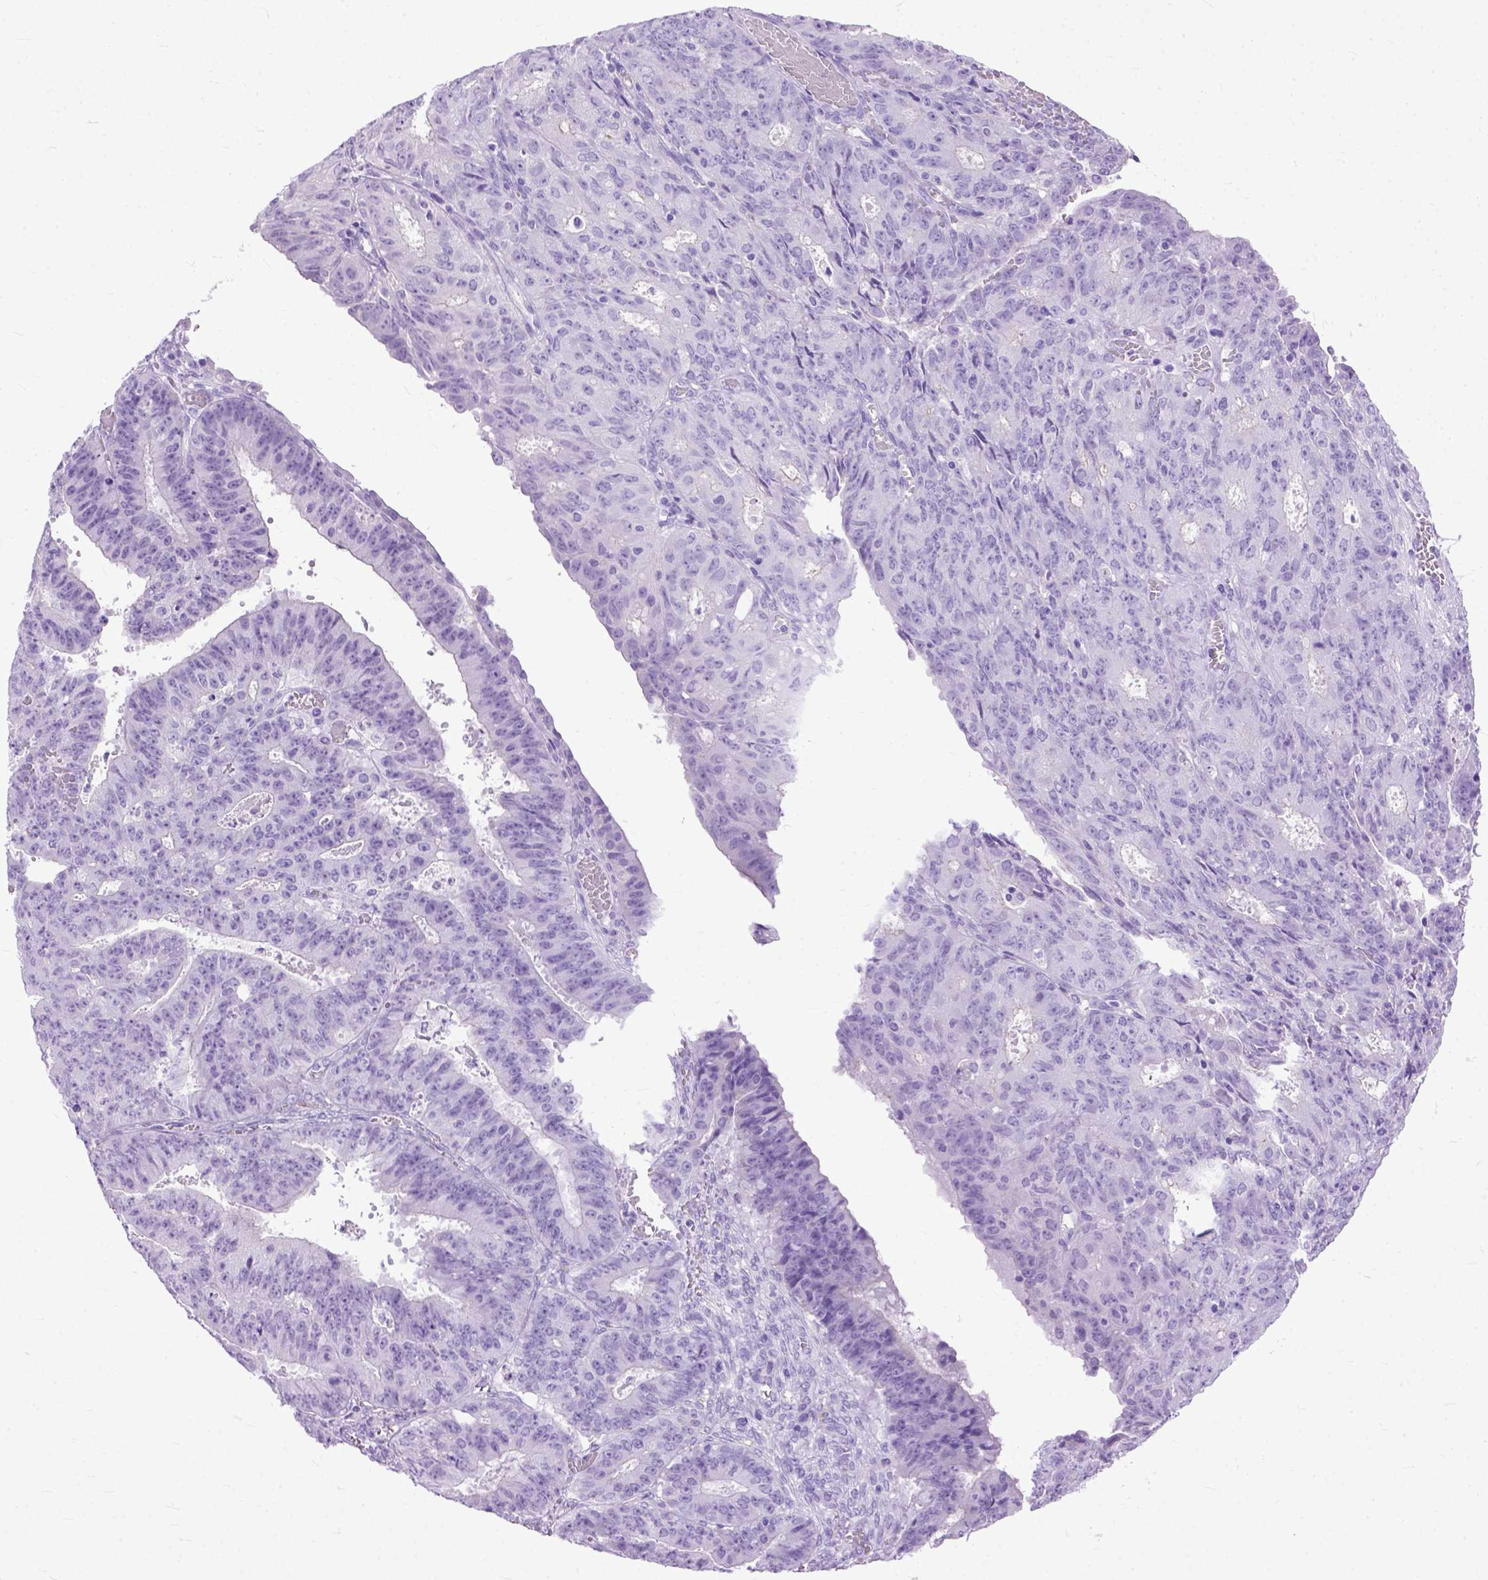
{"staining": {"intensity": "negative", "quantity": "none", "location": "none"}, "tissue": "ovarian cancer", "cell_type": "Tumor cells", "image_type": "cancer", "snomed": [{"axis": "morphology", "description": "Carcinoma, endometroid"}, {"axis": "topography", "description": "Ovary"}], "caption": "The photomicrograph exhibits no significant positivity in tumor cells of ovarian cancer.", "gene": "GNGT1", "patient": {"sex": "female", "age": 42}}